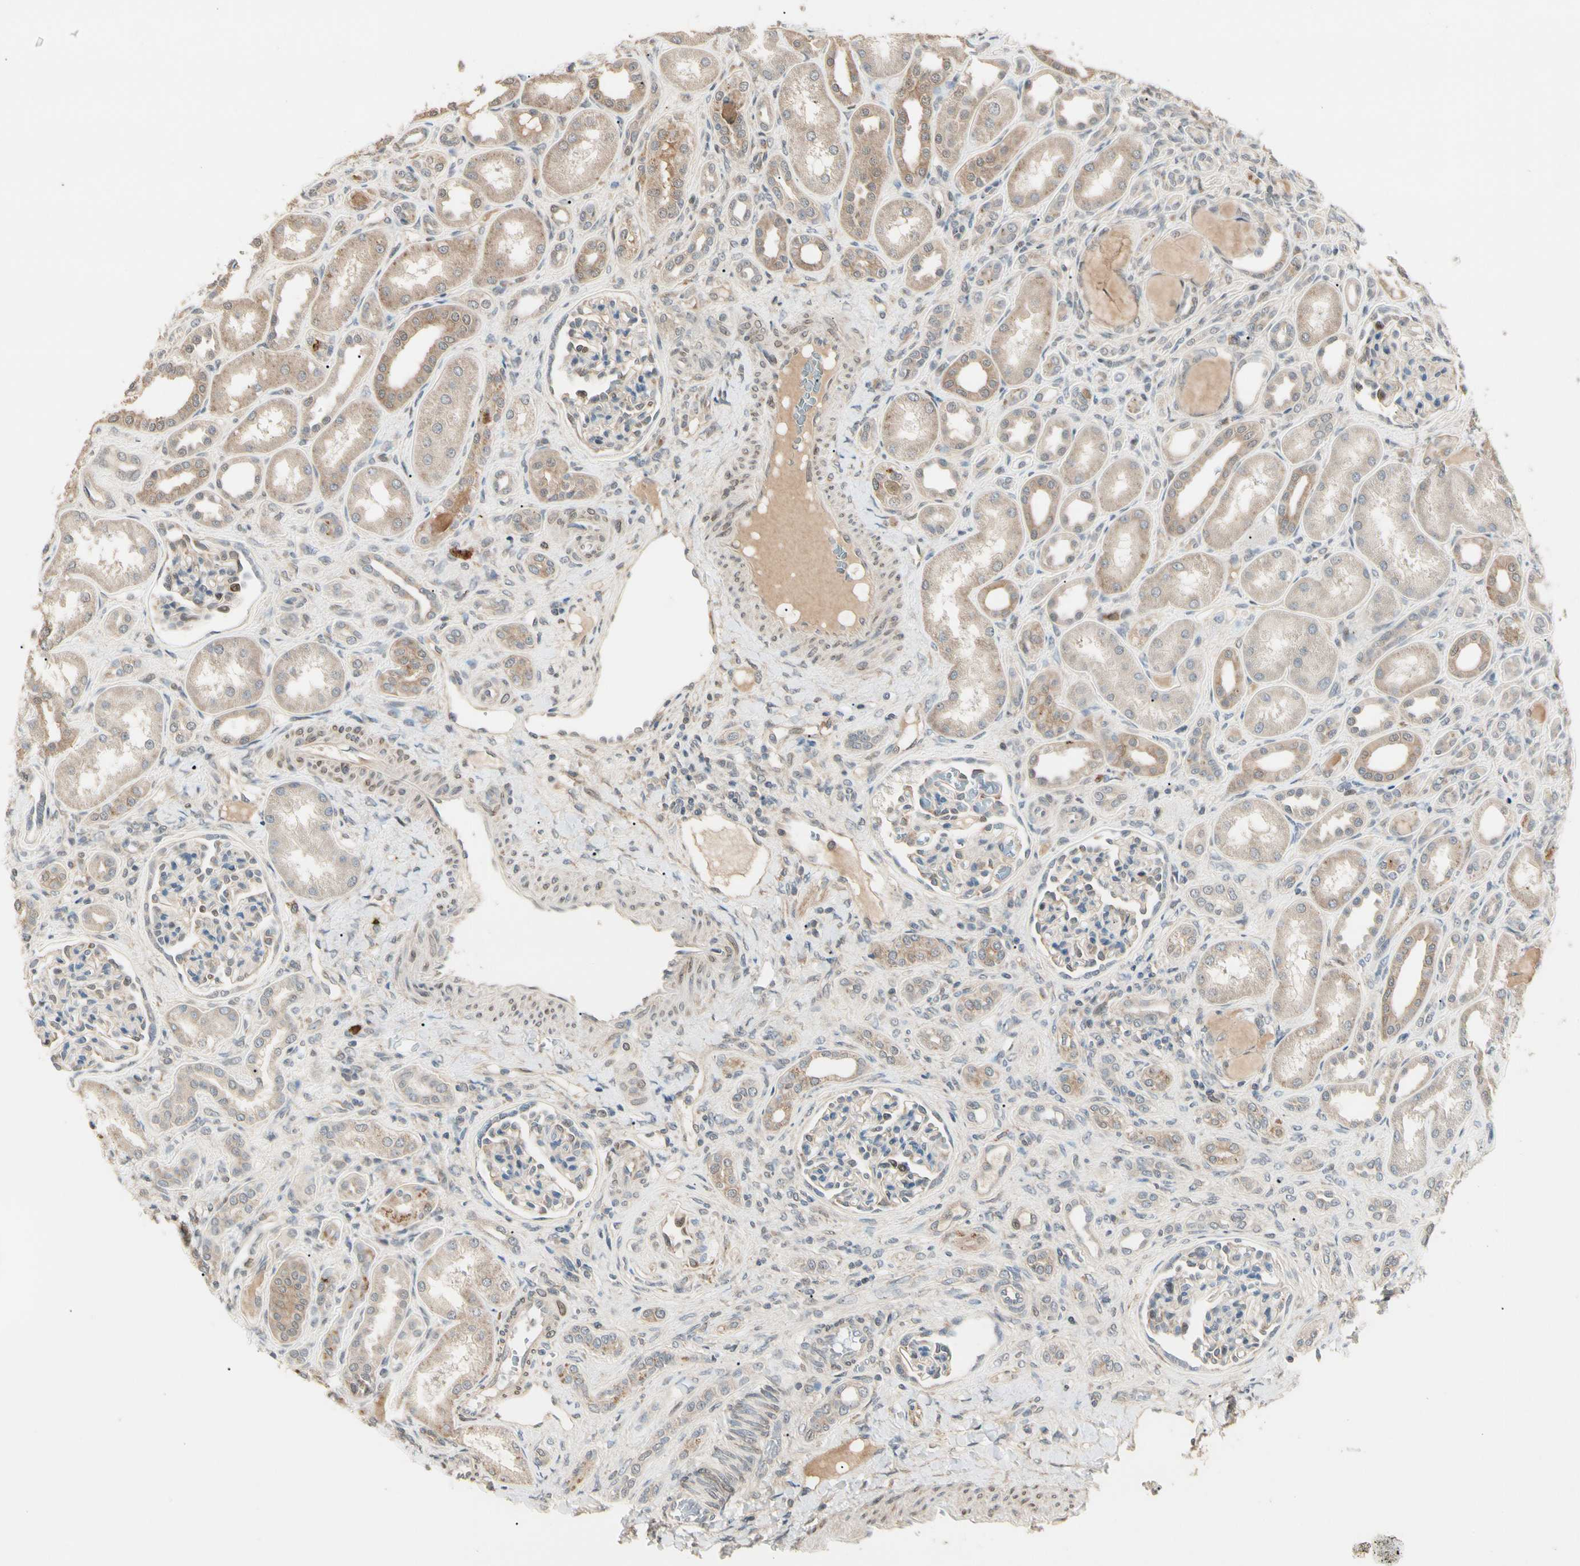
{"staining": {"intensity": "weak", "quantity": ">75%", "location": "cytoplasmic/membranous"}, "tissue": "kidney", "cell_type": "Cells in glomeruli", "image_type": "normal", "snomed": [{"axis": "morphology", "description": "Normal tissue, NOS"}, {"axis": "topography", "description": "Kidney"}], "caption": "Immunohistochemistry (IHC) (DAB) staining of unremarkable kidney shows weak cytoplasmic/membranous protein positivity in approximately >75% of cells in glomeruli. The staining was performed using DAB (3,3'-diaminobenzidine), with brown indicating positive protein expression. Nuclei are stained blue with hematoxylin.", "gene": "ATG4C", "patient": {"sex": "male", "age": 7}}